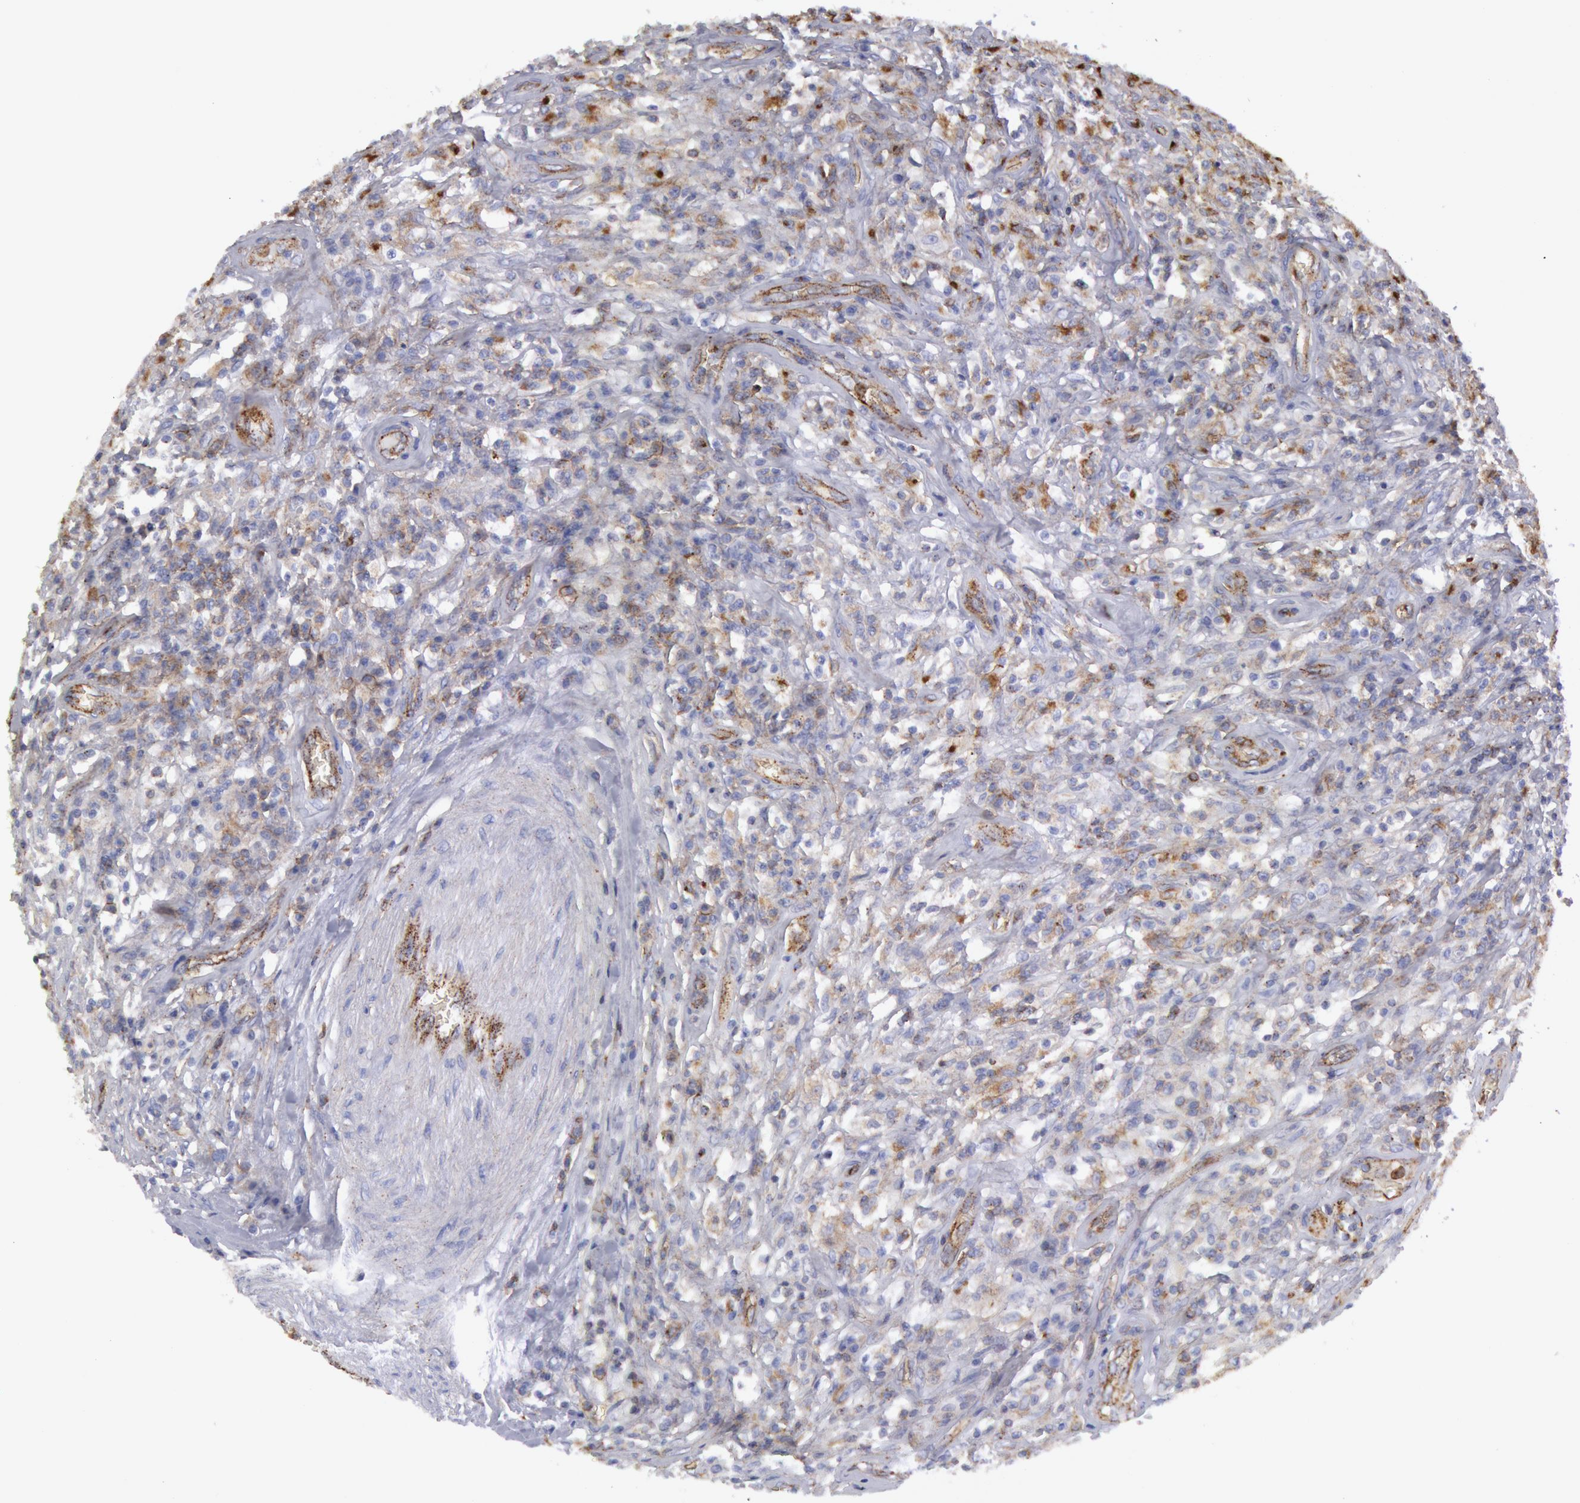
{"staining": {"intensity": "weak", "quantity": "<25%", "location": "cytoplasmic/membranous"}, "tissue": "testis cancer", "cell_type": "Tumor cells", "image_type": "cancer", "snomed": [{"axis": "morphology", "description": "Seminoma, NOS"}, {"axis": "topography", "description": "Testis"}], "caption": "Tumor cells show no significant protein positivity in testis seminoma.", "gene": "FLOT1", "patient": {"sex": "male", "age": 34}}